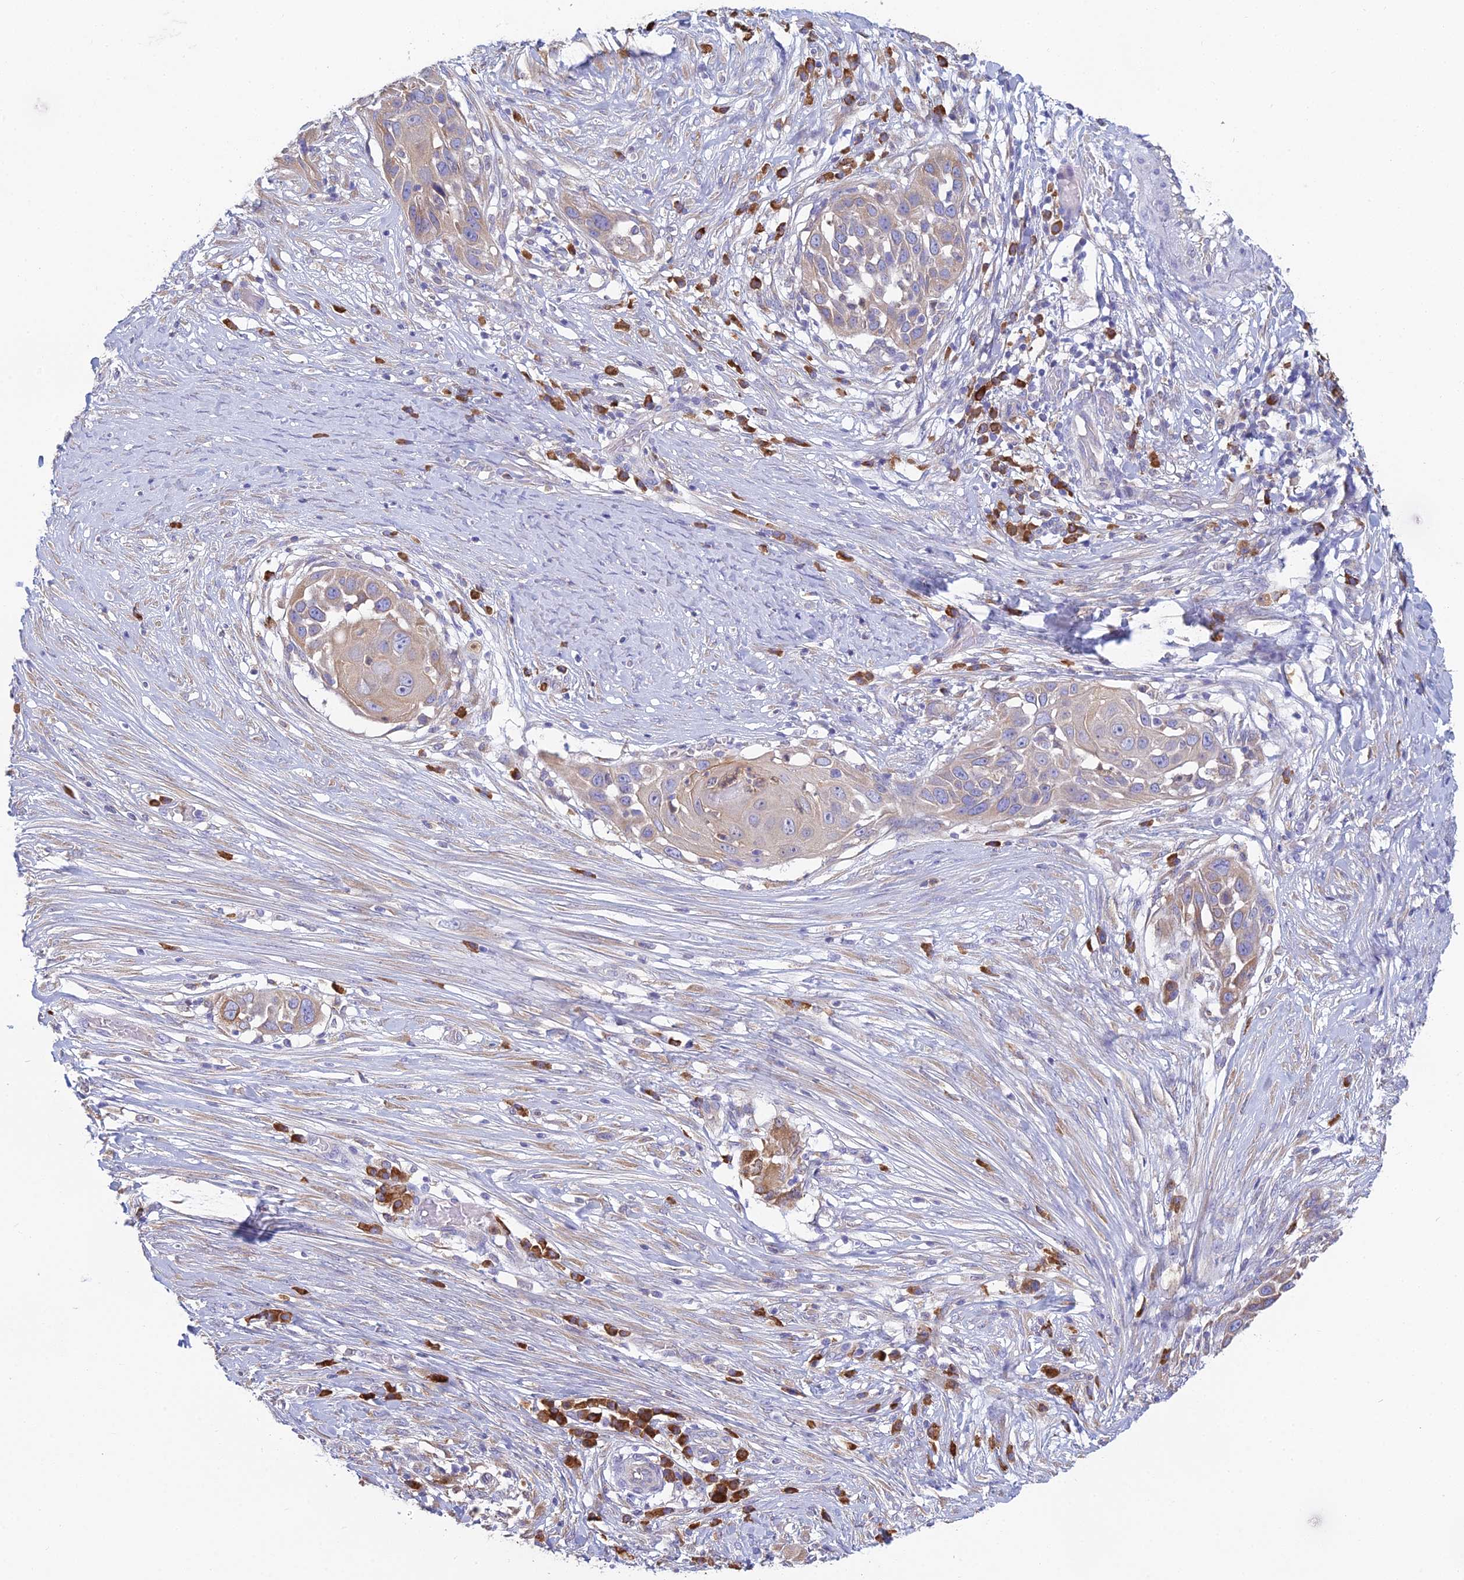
{"staining": {"intensity": "weak", "quantity": "25%-75%", "location": "cytoplasmic/membranous"}, "tissue": "skin cancer", "cell_type": "Tumor cells", "image_type": "cancer", "snomed": [{"axis": "morphology", "description": "Squamous cell carcinoma, NOS"}, {"axis": "topography", "description": "Skin"}], "caption": "Brown immunohistochemical staining in human skin squamous cell carcinoma exhibits weak cytoplasmic/membranous expression in about 25%-75% of tumor cells.", "gene": "HM13", "patient": {"sex": "female", "age": 44}}